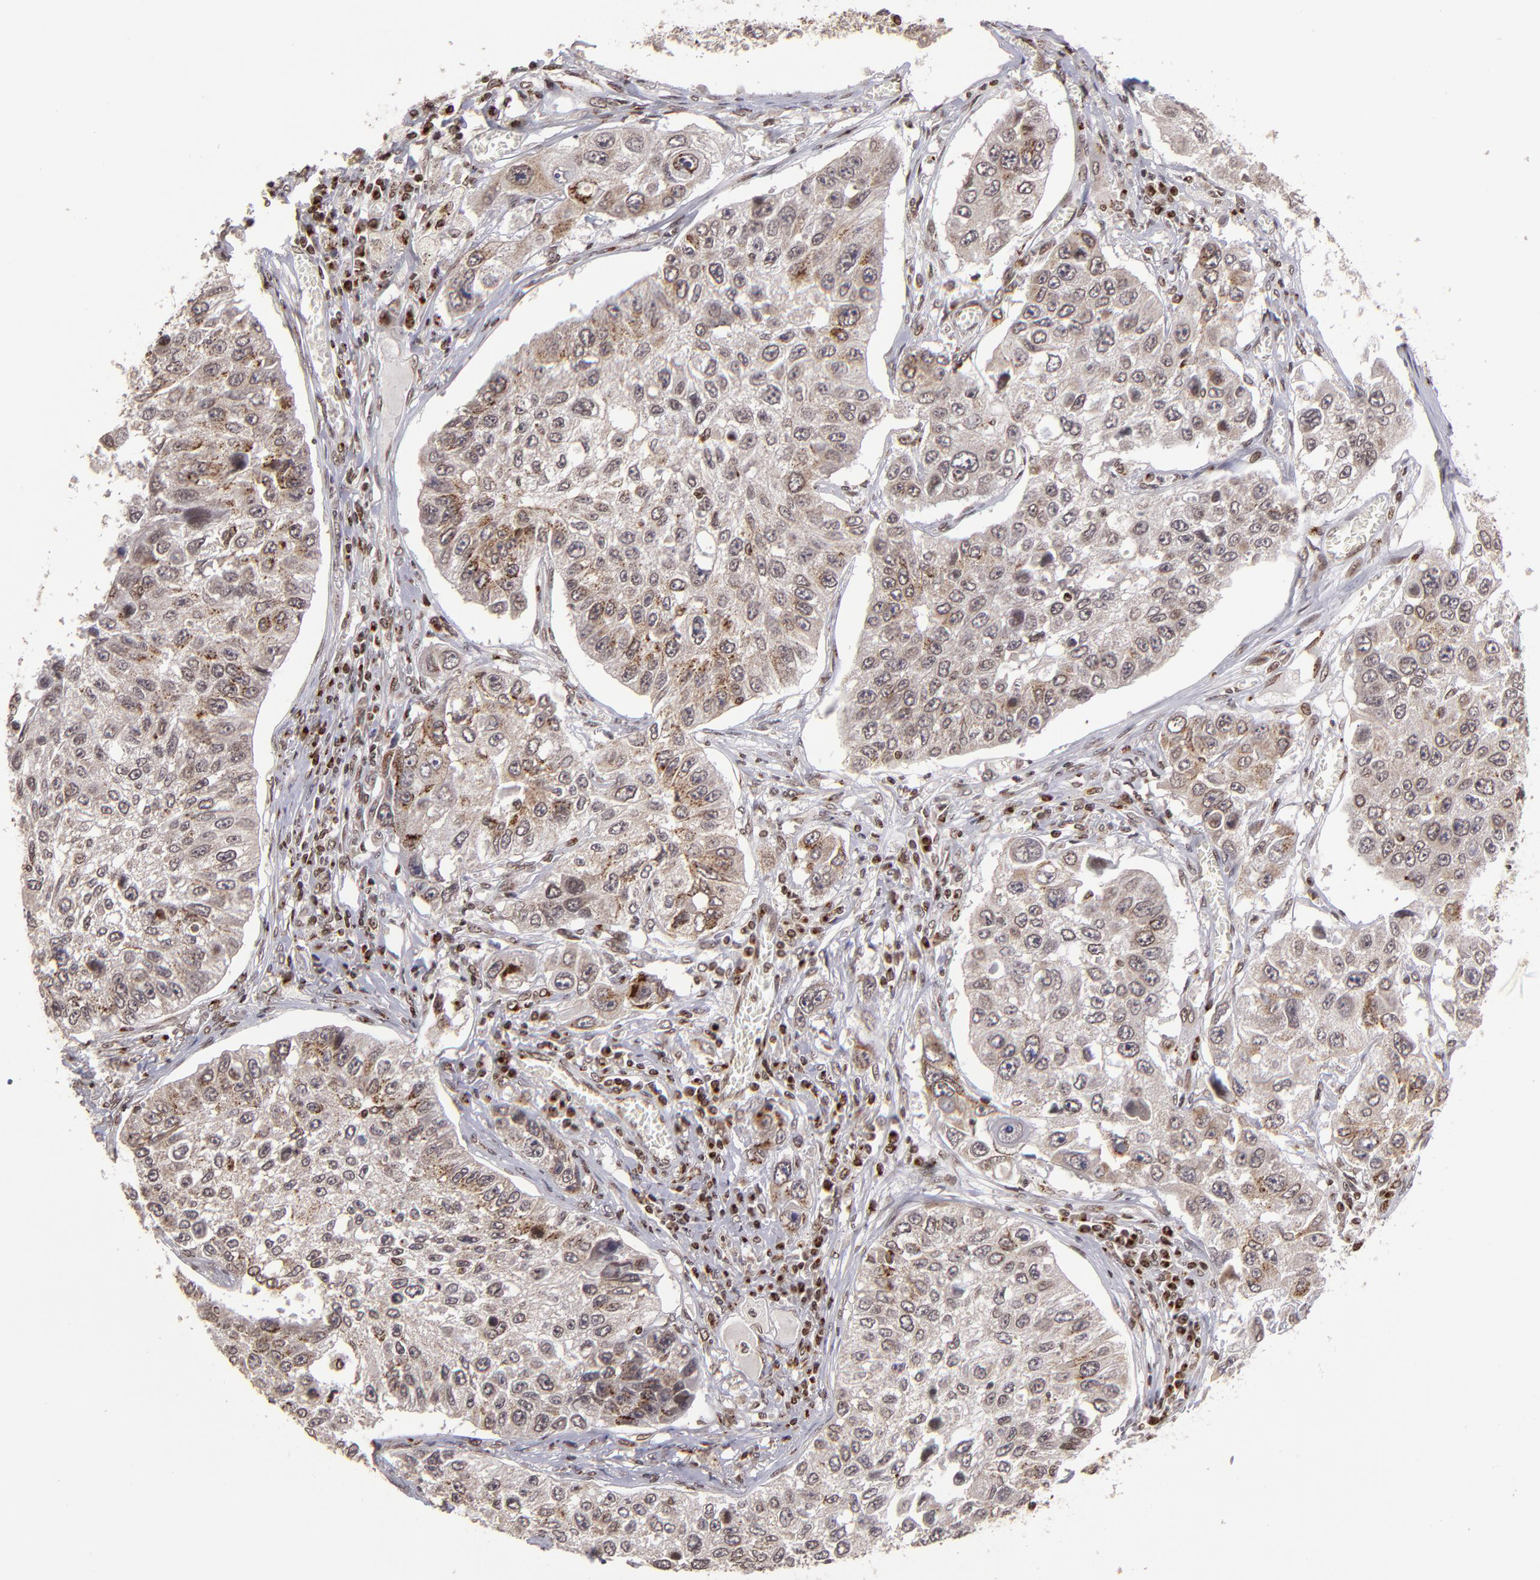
{"staining": {"intensity": "moderate", "quantity": ">75%", "location": "cytoplasmic/membranous,nuclear"}, "tissue": "lung cancer", "cell_type": "Tumor cells", "image_type": "cancer", "snomed": [{"axis": "morphology", "description": "Squamous cell carcinoma, NOS"}, {"axis": "topography", "description": "Lung"}], "caption": "This photomicrograph exhibits lung cancer (squamous cell carcinoma) stained with IHC to label a protein in brown. The cytoplasmic/membranous and nuclear of tumor cells show moderate positivity for the protein. Nuclei are counter-stained blue.", "gene": "CSDC2", "patient": {"sex": "male", "age": 71}}